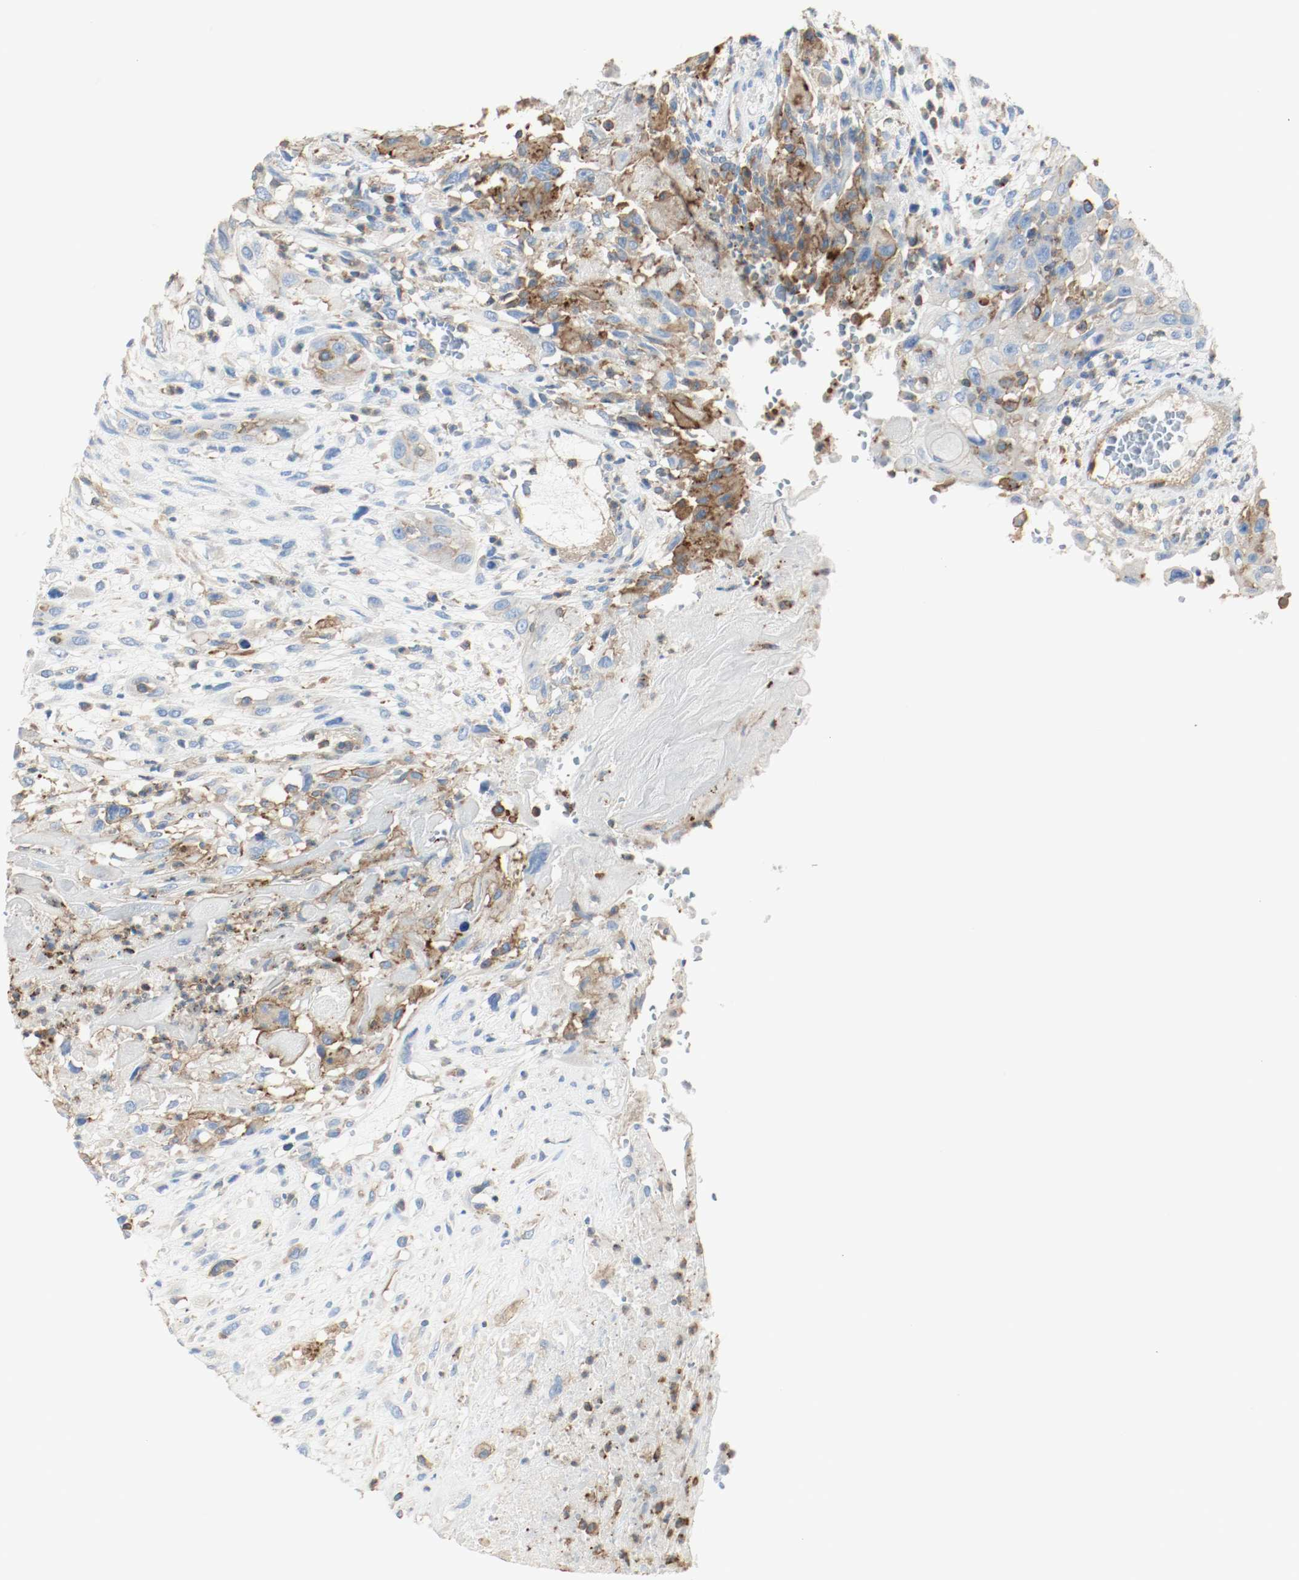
{"staining": {"intensity": "negative", "quantity": "none", "location": "none"}, "tissue": "head and neck cancer", "cell_type": "Tumor cells", "image_type": "cancer", "snomed": [{"axis": "morphology", "description": "Necrosis, NOS"}, {"axis": "morphology", "description": "Neoplasm, malignant, NOS"}, {"axis": "topography", "description": "Salivary gland"}, {"axis": "topography", "description": "Head-Neck"}], "caption": "DAB (3,3'-diaminobenzidine) immunohistochemical staining of human head and neck cancer displays no significant positivity in tumor cells.", "gene": "ARPC1B", "patient": {"sex": "male", "age": 43}}